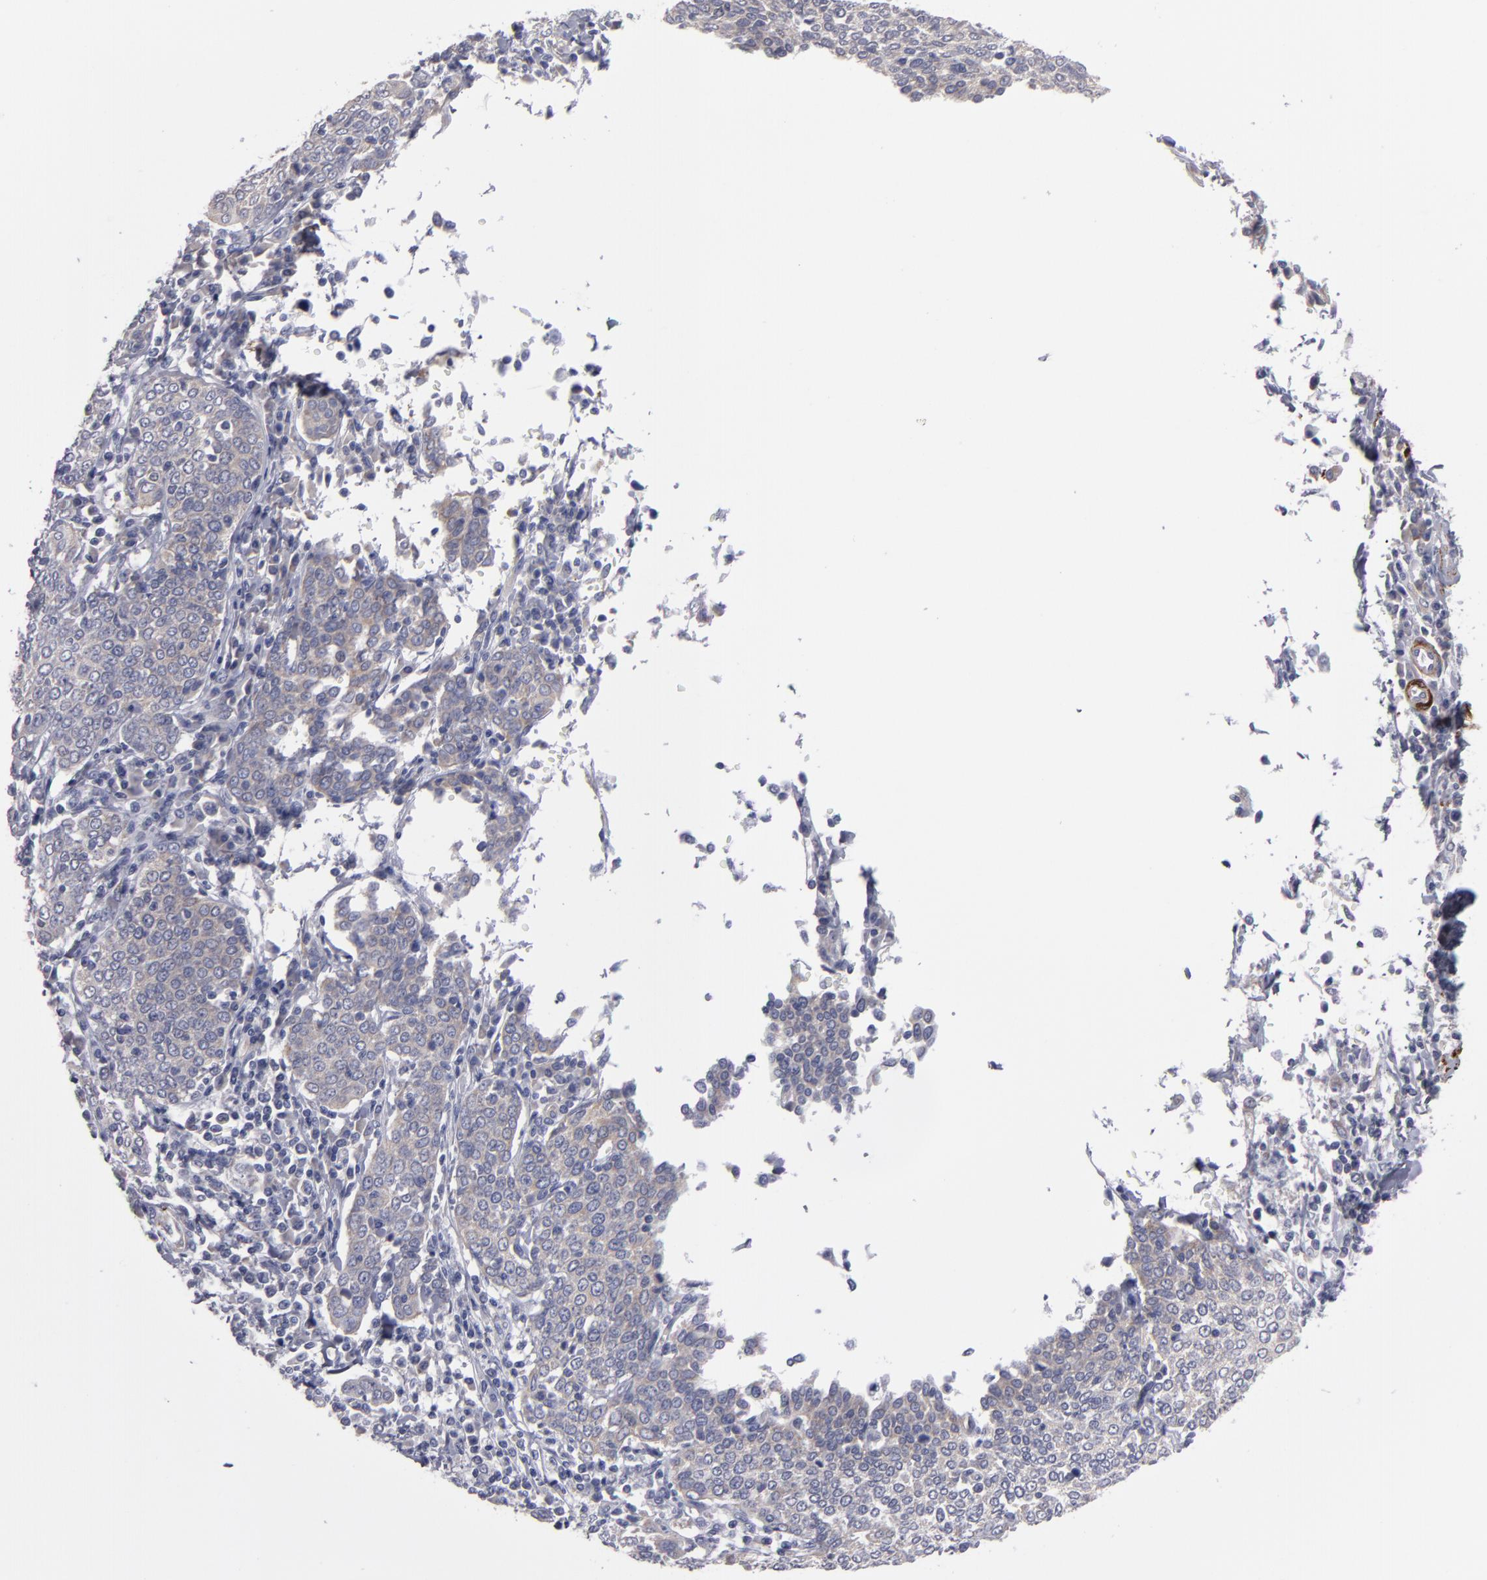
{"staining": {"intensity": "weak", "quantity": "<25%", "location": "cytoplasmic/membranous"}, "tissue": "cervical cancer", "cell_type": "Tumor cells", "image_type": "cancer", "snomed": [{"axis": "morphology", "description": "Squamous cell carcinoma, NOS"}, {"axis": "topography", "description": "Cervix"}], "caption": "There is no significant expression in tumor cells of cervical cancer.", "gene": "SLMAP", "patient": {"sex": "female", "age": 40}}